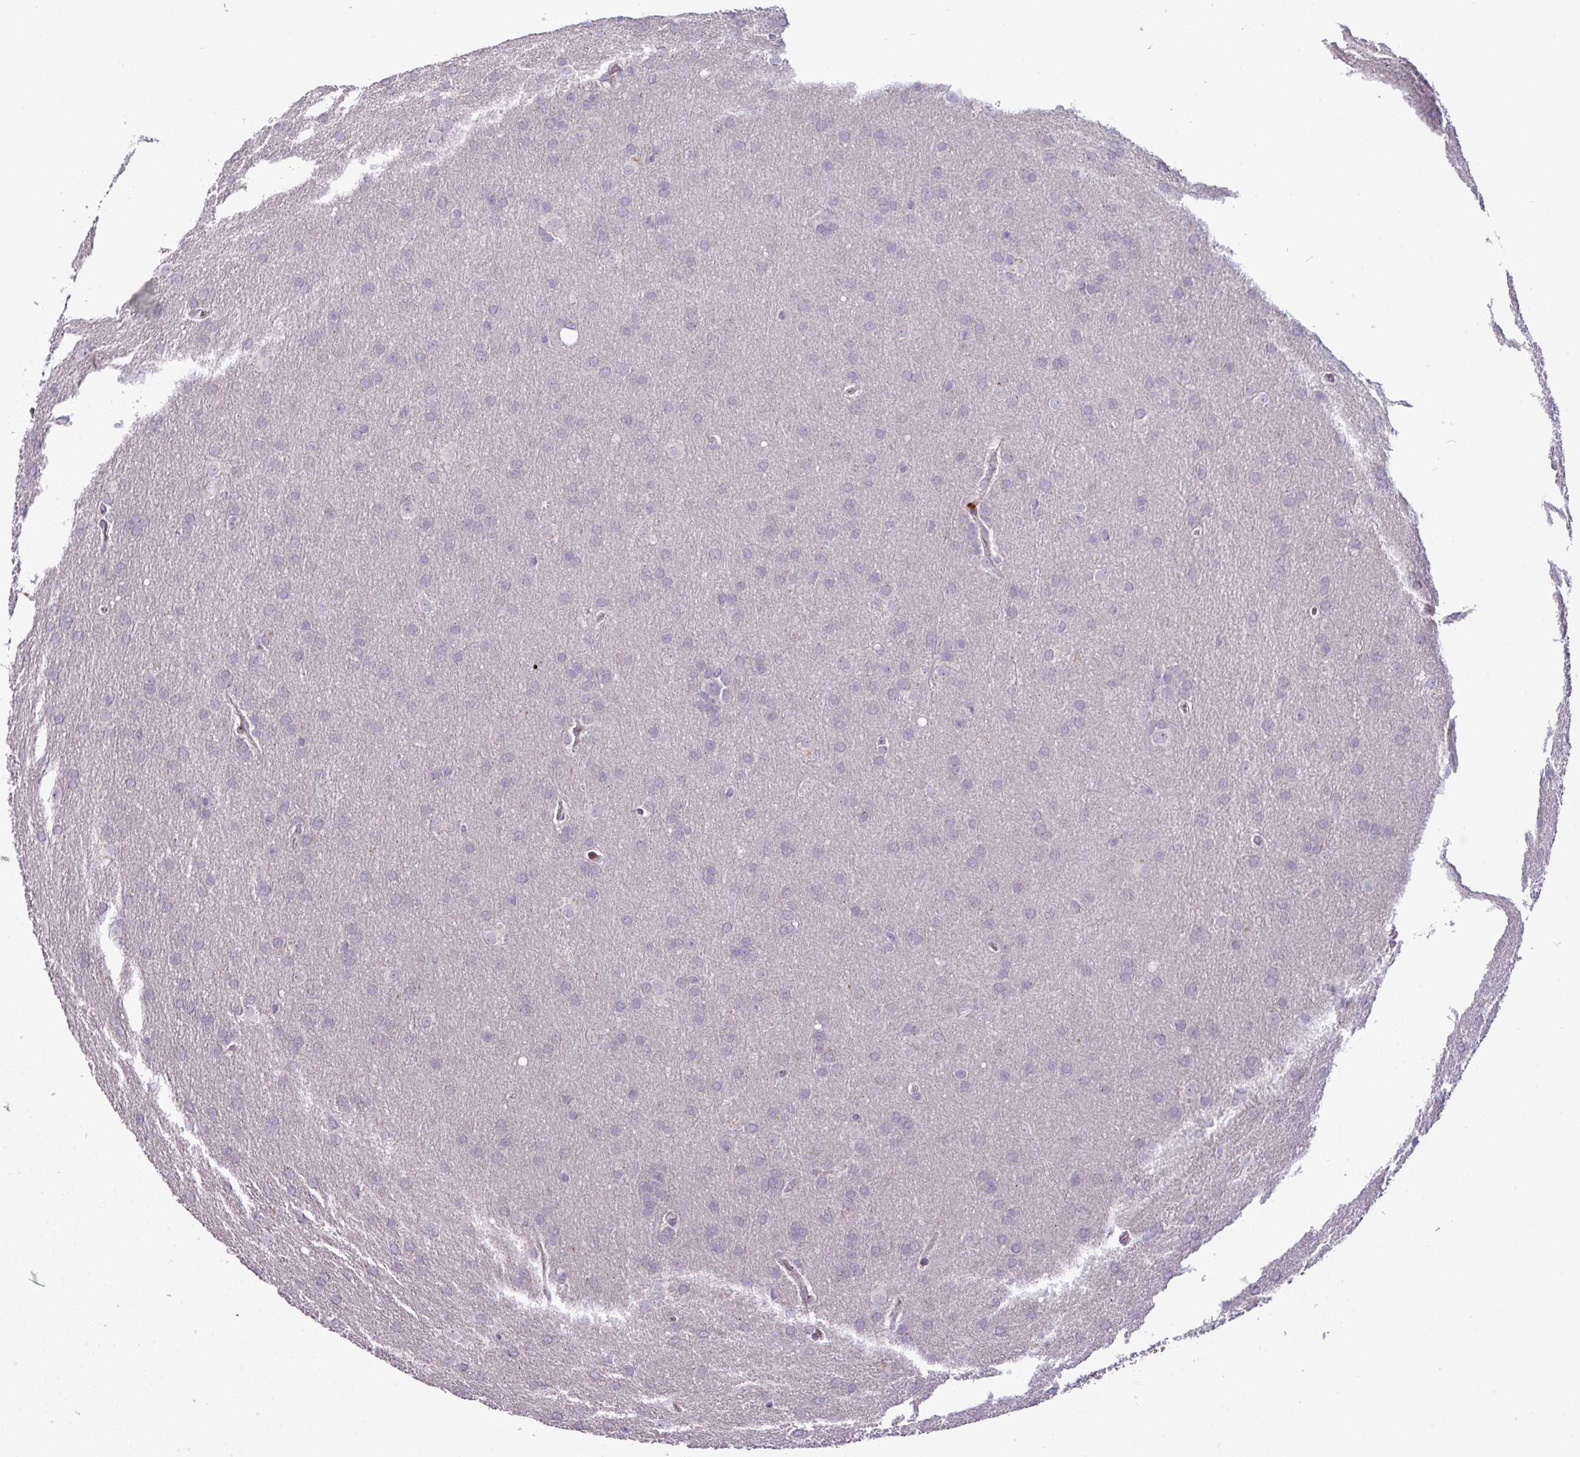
{"staining": {"intensity": "negative", "quantity": "none", "location": "none"}, "tissue": "glioma", "cell_type": "Tumor cells", "image_type": "cancer", "snomed": [{"axis": "morphology", "description": "Glioma, malignant, Low grade"}, {"axis": "topography", "description": "Brain"}], "caption": "Immunohistochemistry (IHC) image of neoplastic tissue: human glioma stained with DAB (3,3'-diaminobenzidine) reveals no significant protein positivity in tumor cells. (DAB immunohistochemistry (IHC) with hematoxylin counter stain).", "gene": "TMEFF1", "patient": {"sex": "female", "age": 32}}